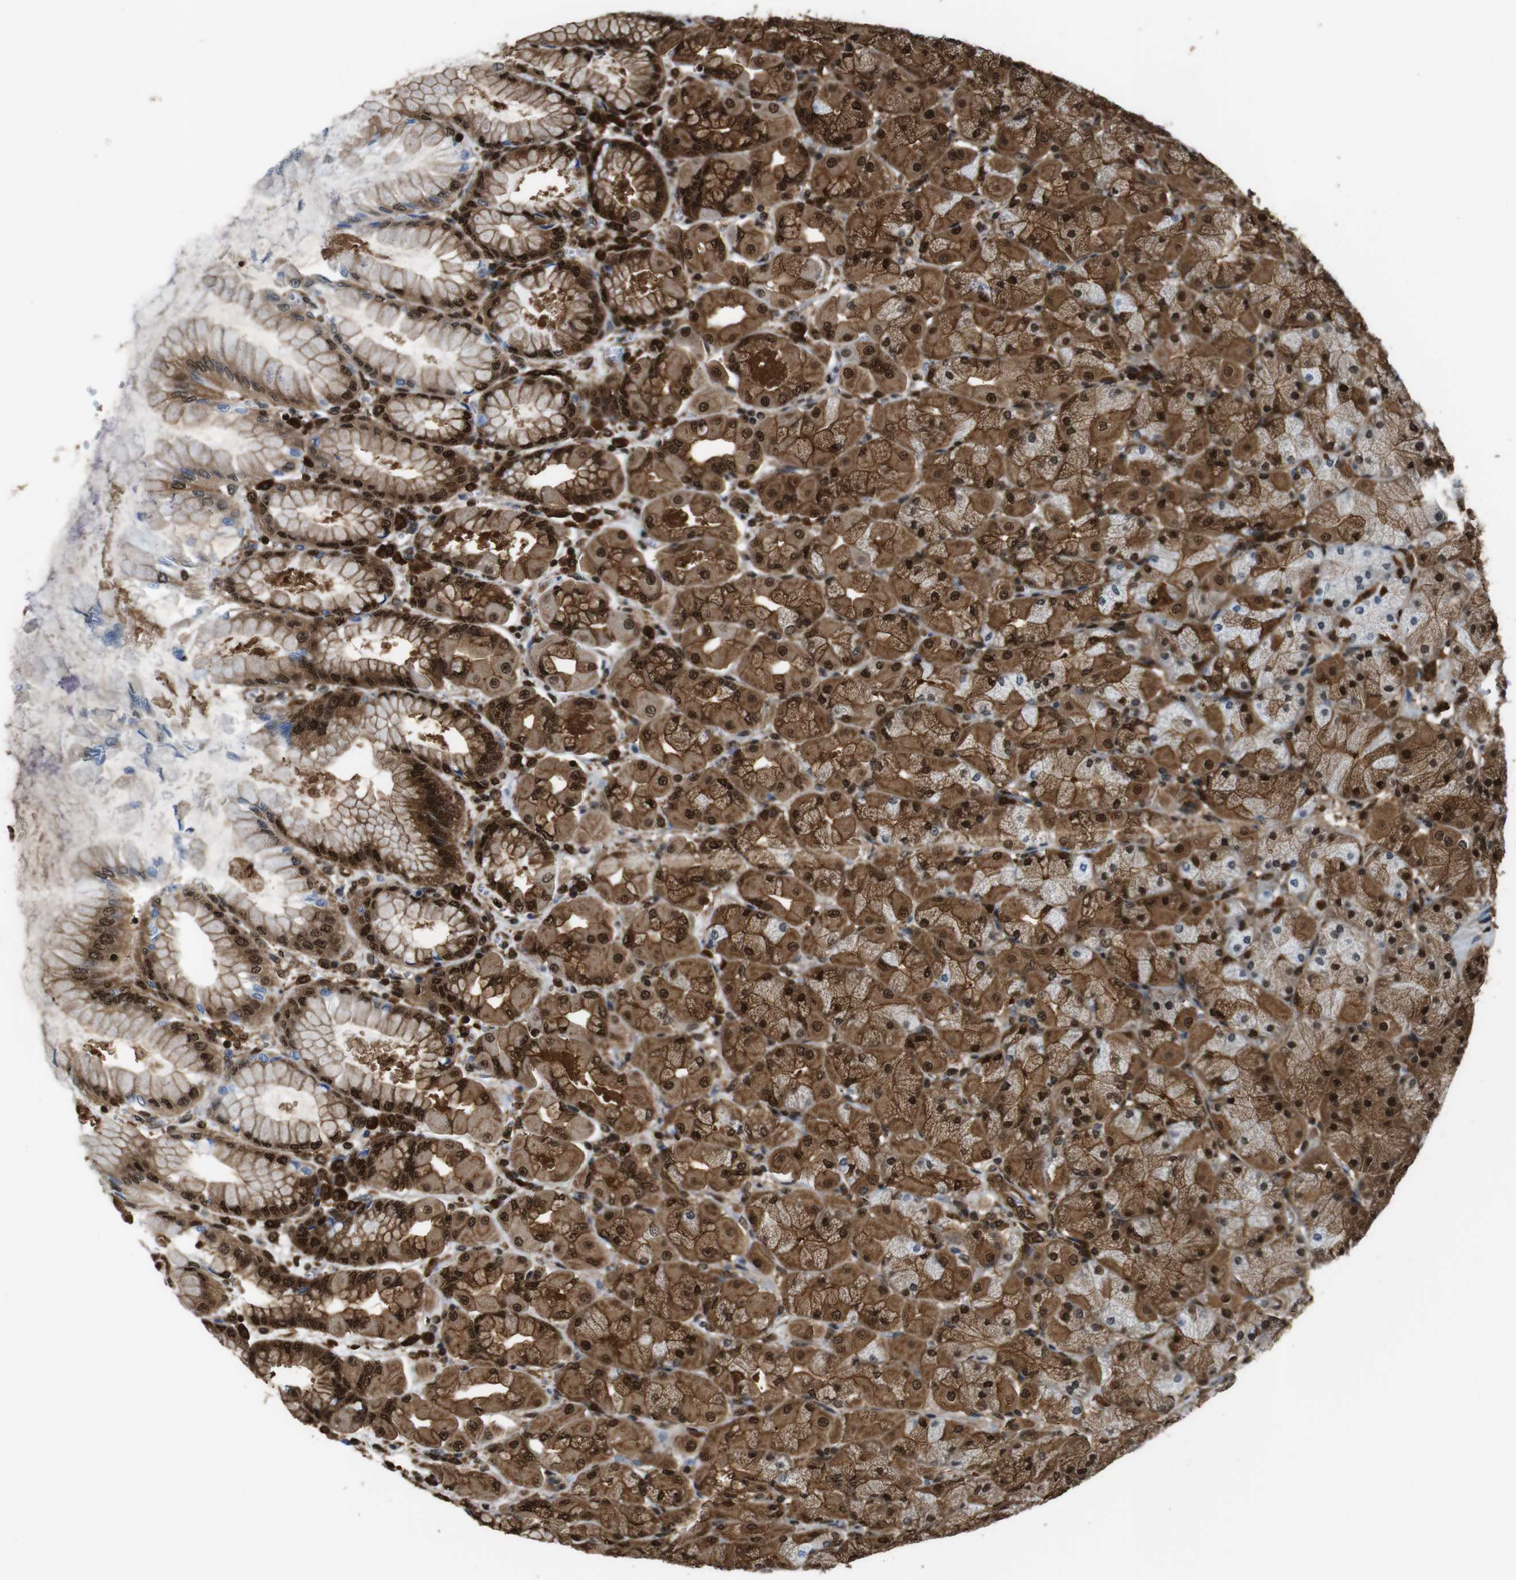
{"staining": {"intensity": "strong", "quantity": ">75%", "location": "cytoplasmic/membranous,nuclear"}, "tissue": "stomach", "cell_type": "Glandular cells", "image_type": "normal", "snomed": [{"axis": "morphology", "description": "Normal tissue, NOS"}, {"axis": "topography", "description": "Stomach, upper"}], "caption": "Normal stomach reveals strong cytoplasmic/membranous,nuclear positivity in about >75% of glandular cells (DAB IHC with brightfield microscopy, high magnification)..", "gene": "VCP", "patient": {"sex": "female", "age": 56}}